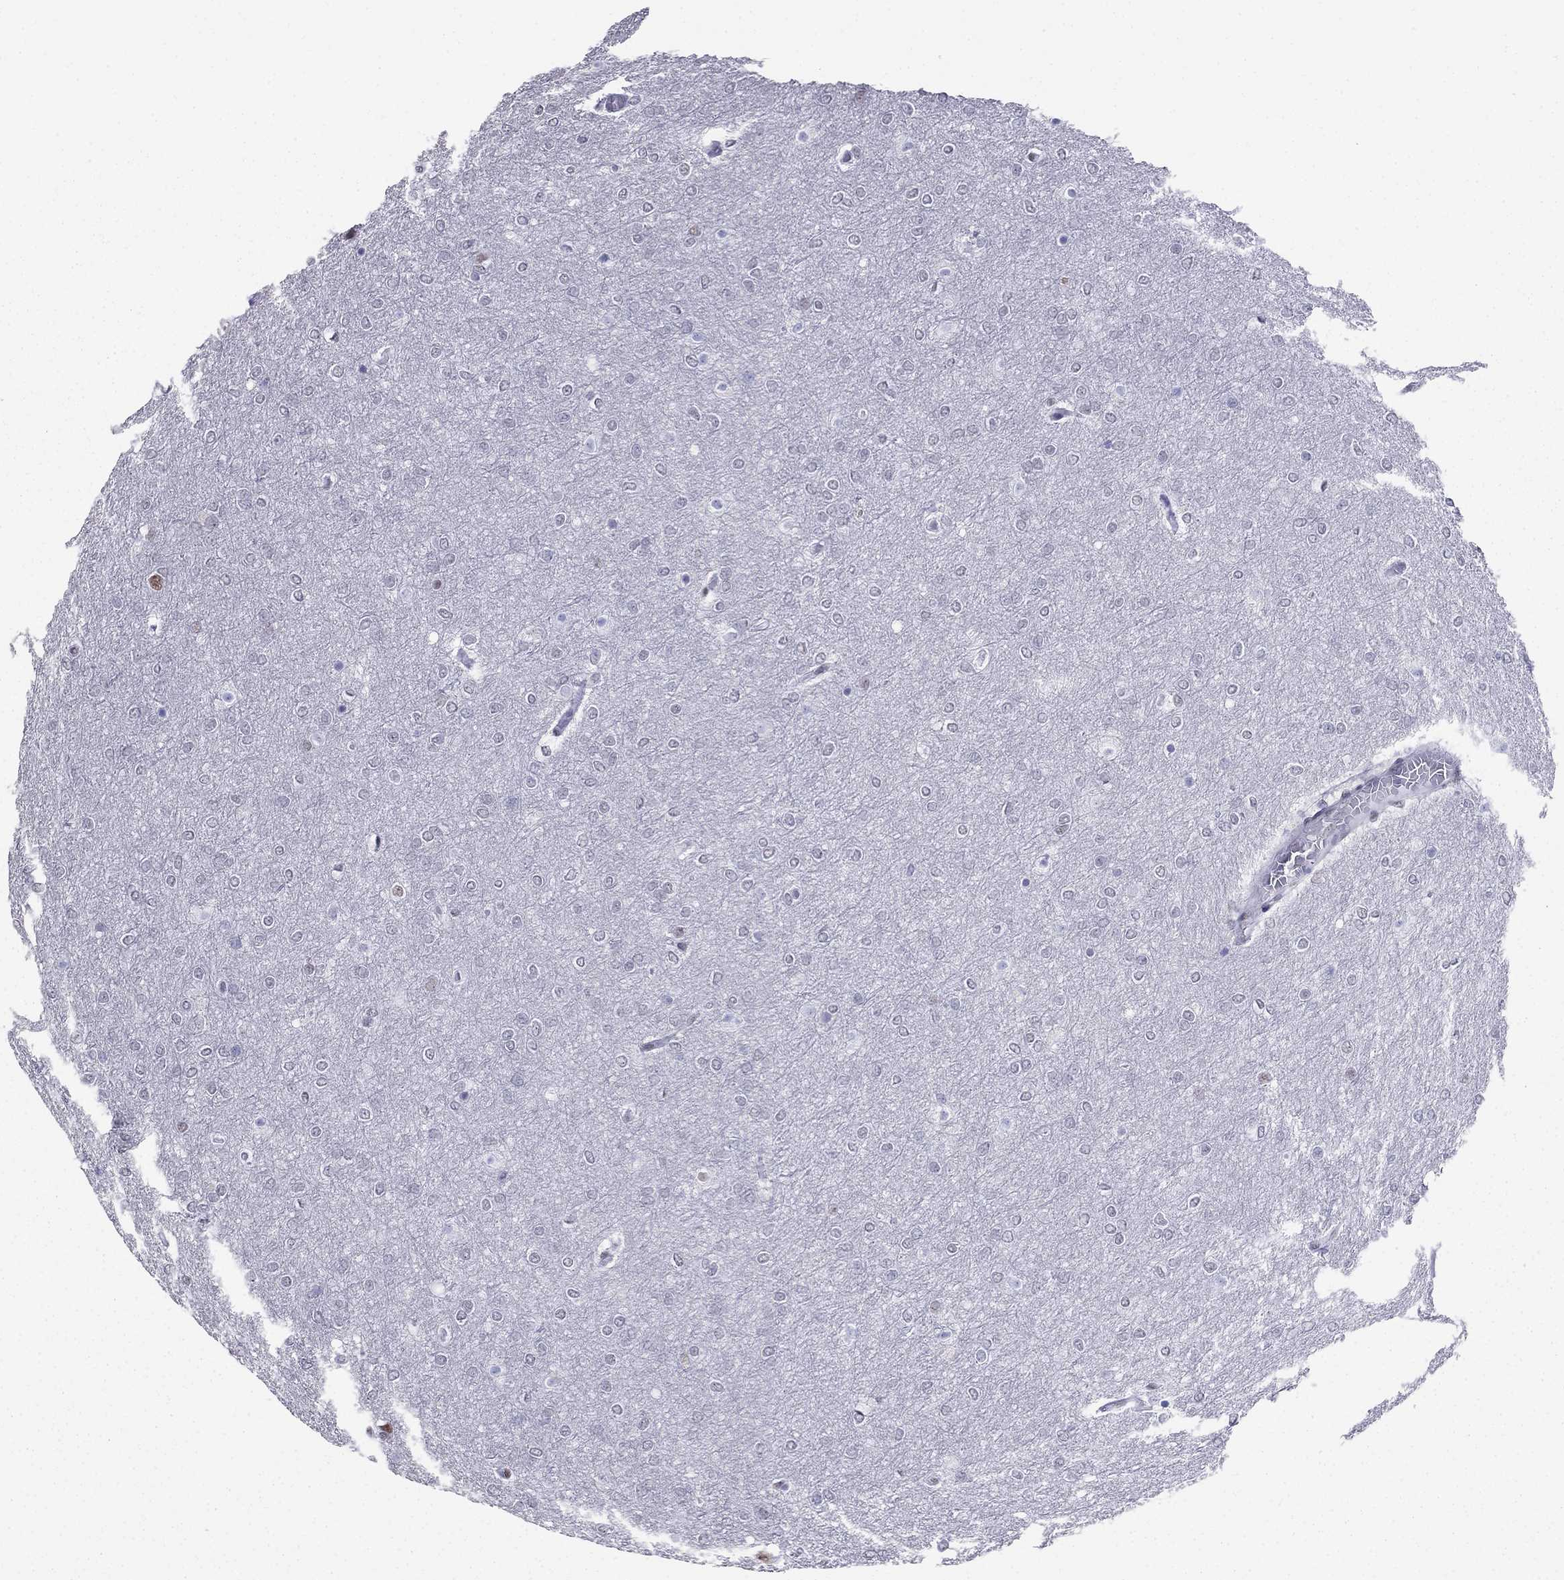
{"staining": {"intensity": "negative", "quantity": "none", "location": "none"}, "tissue": "glioma", "cell_type": "Tumor cells", "image_type": "cancer", "snomed": [{"axis": "morphology", "description": "Glioma, malignant, High grade"}, {"axis": "topography", "description": "Brain"}], "caption": "This is a photomicrograph of immunohistochemistry staining of glioma, which shows no positivity in tumor cells.", "gene": "PPM1G", "patient": {"sex": "female", "age": 61}}